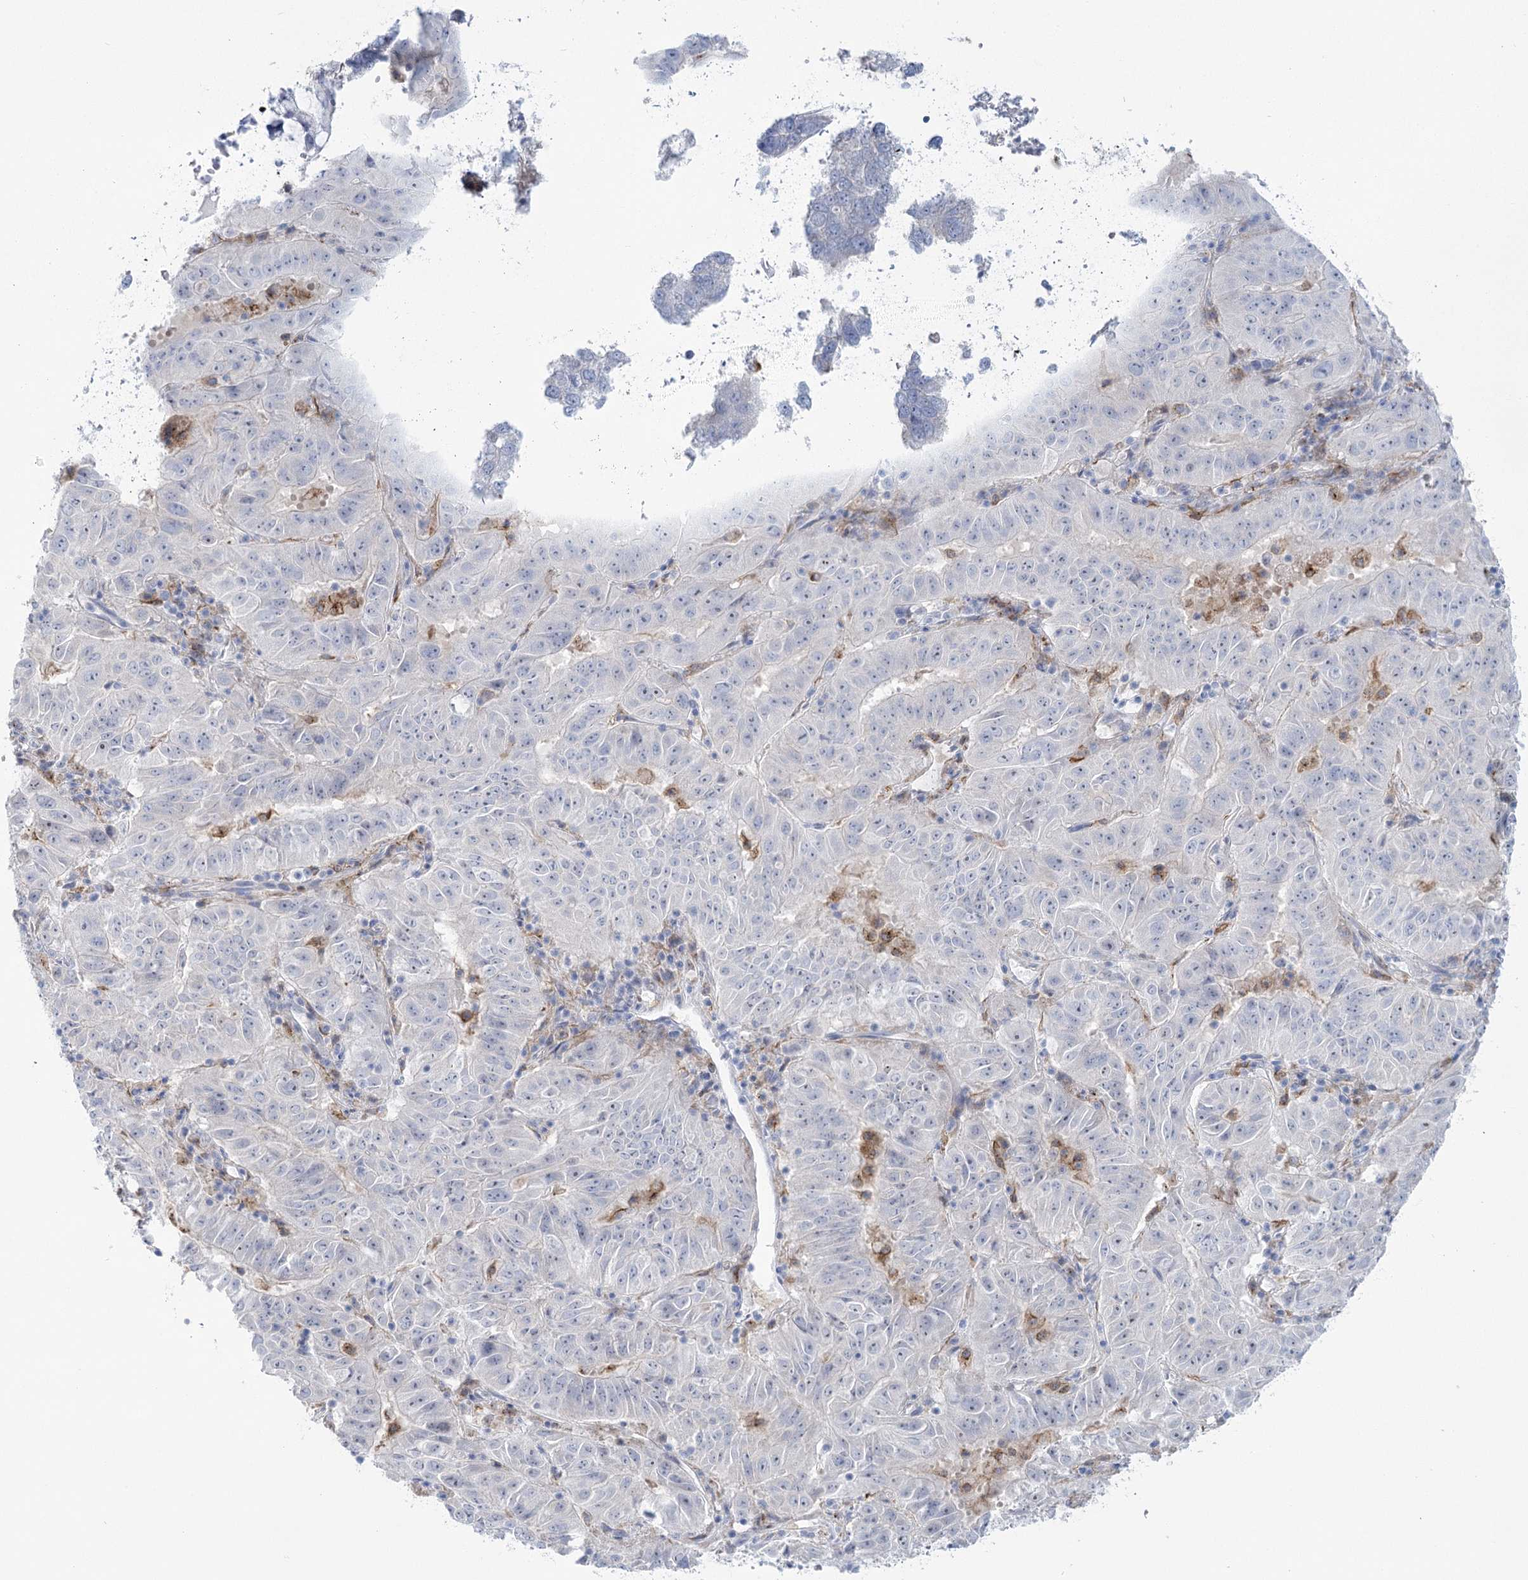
{"staining": {"intensity": "negative", "quantity": "none", "location": "none"}, "tissue": "pancreatic cancer", "cell_type": "Tumor cells", "image_type": "cancer", "snomed": [{"axis": "morphology", "description": "Adenocarcinoma, NOS"}, {"axis": "topography", "description": "Pancreas"}], "caption": "High power microscopy photomicrograph of an immunohistochemistry (IHC) image of adenocarcinoma (pancreatic), revealing no significant staining in tumor cells. Nuclei are stained in blue.", "gene": "CCDC88A", "patient": {"sex": "male", "age": 63}}